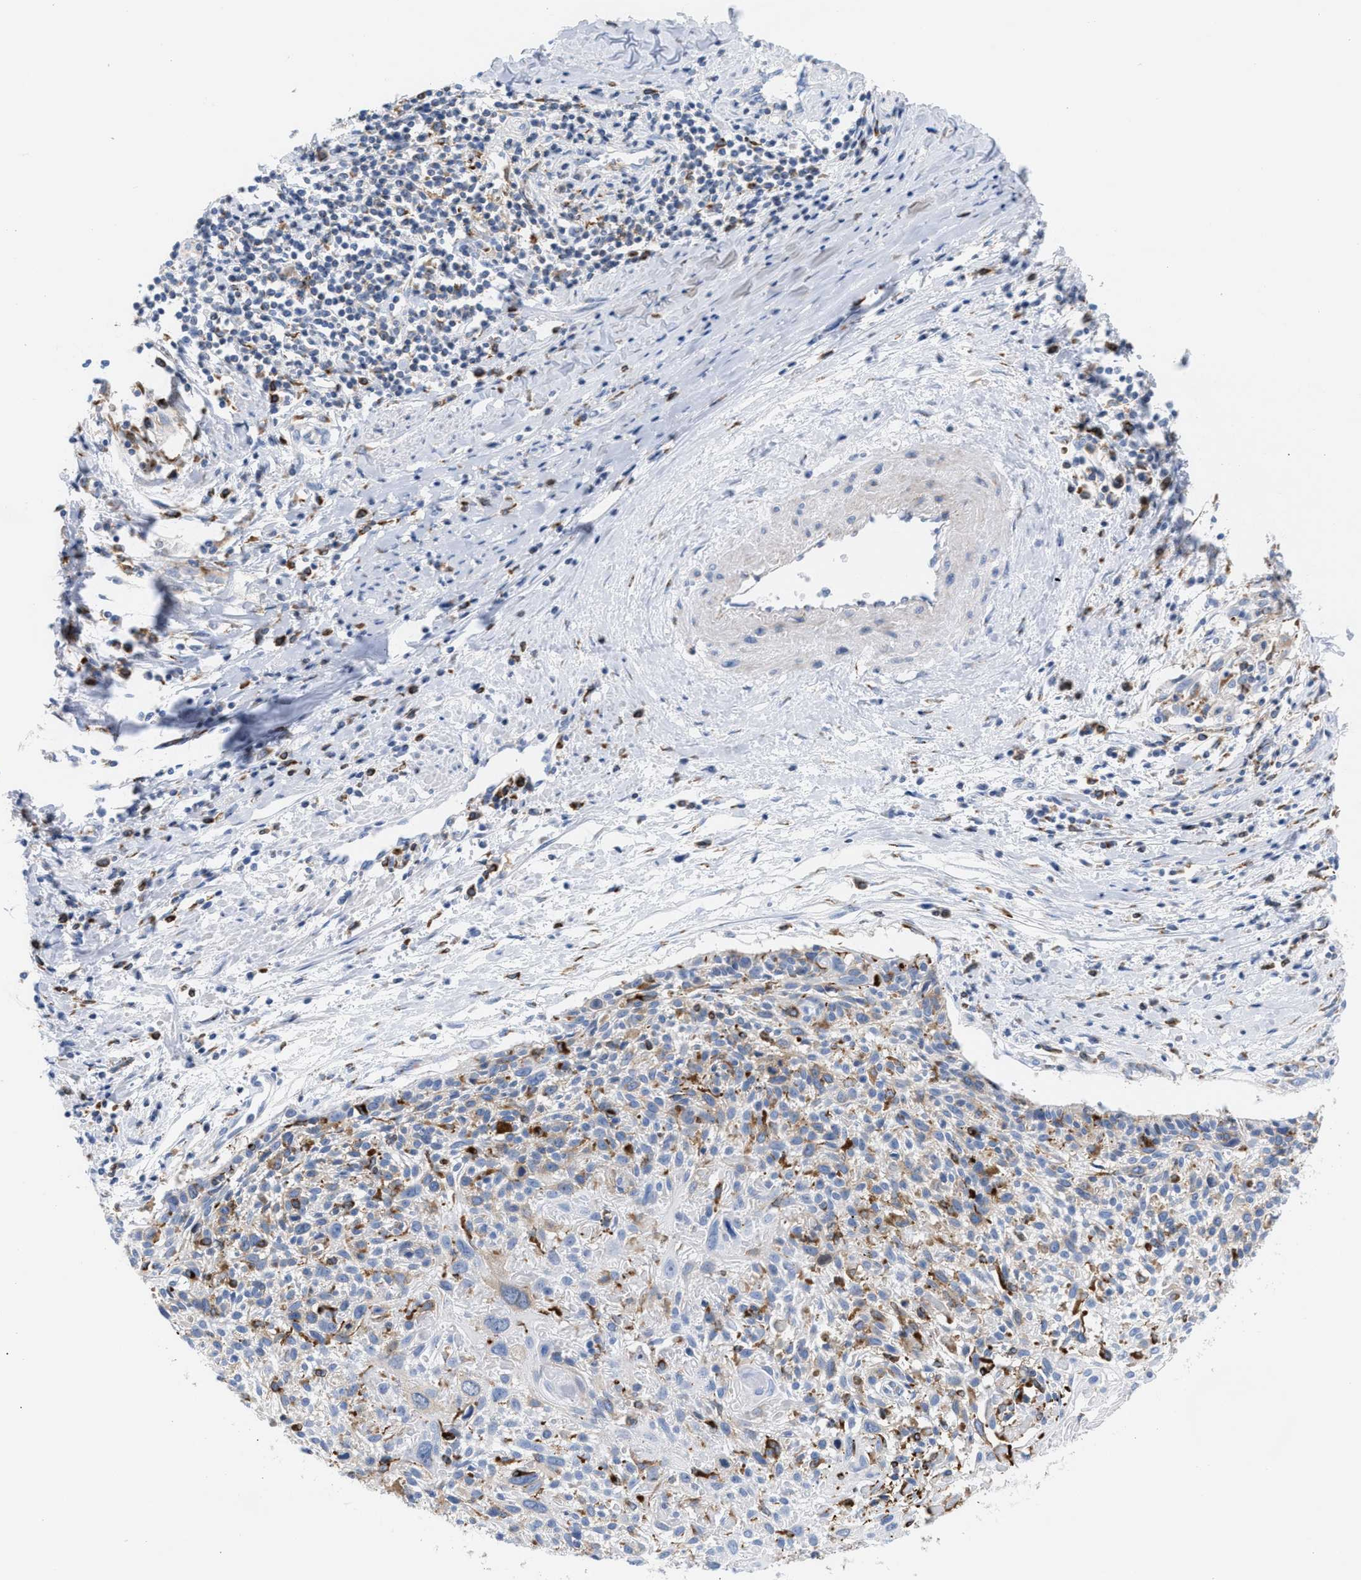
{"staining": {"intensity": "moderate", "quantity": "<25%", "location": "cytoplasmic/membranous"}, "tissue": "cervical cancer", "cell_type": "Tumor cells", "image_type": "cancer", "snomed": [{"axis": "morphology", "description": "Squamous cell carcinoma, NOS"}, {"axis": "topography", "description": "Cervix"}], "caption": "Immunohistochemistry staining of squamous cell carcinoma (cervical), which demonstrates low levels of moderate cytoplasmic/membranous staining in approximately <25% of tumor cells indicating moderate cytoplasmic/membranous protein staining. The staining was performed using DAB (3,3'-diaminobenzidine) (brown) for protein detection and nuclei were counterstained in hematoxylin (blue).", "gene": "TACC3", "patient": {"sex": "female", "age": 51}}